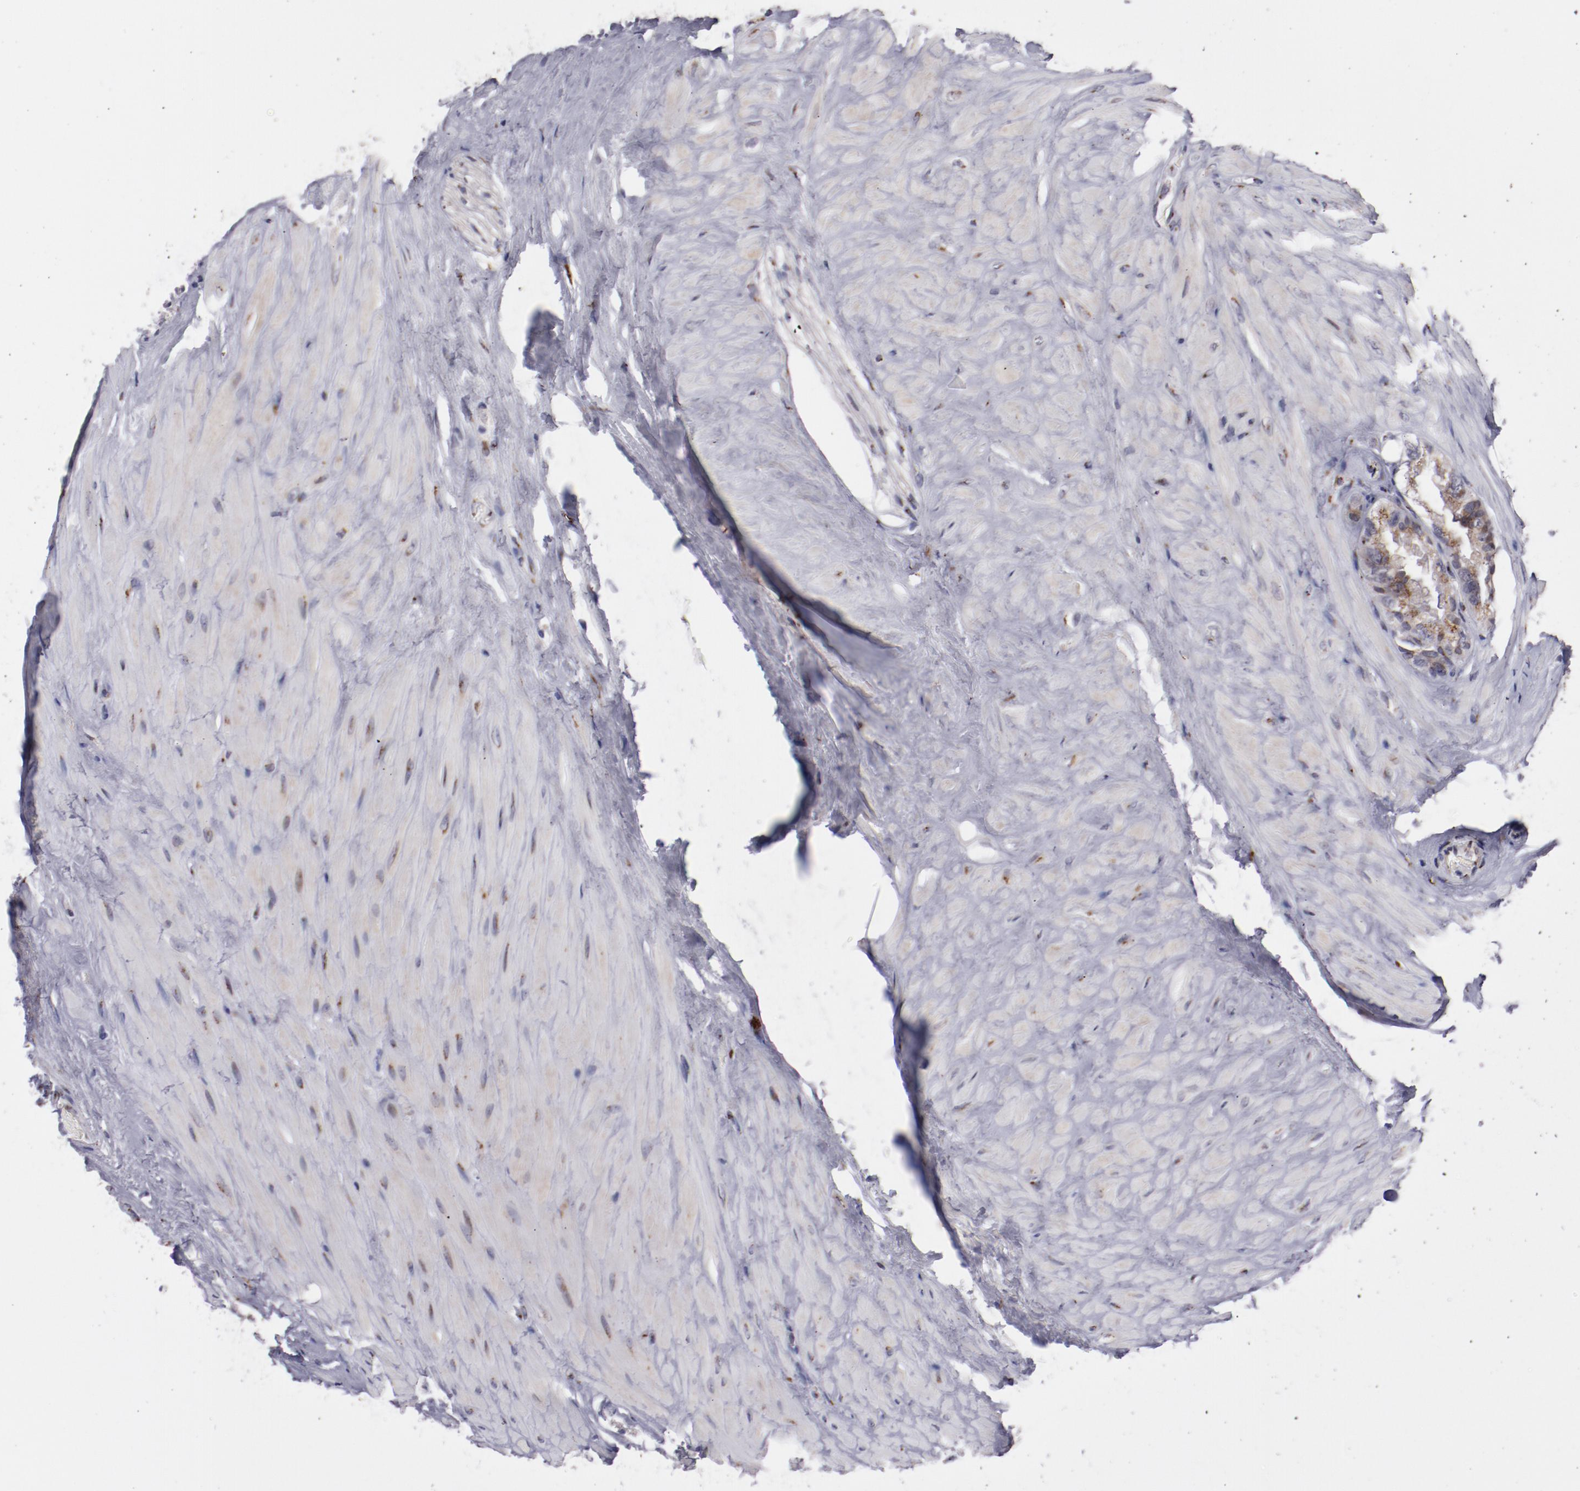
{"staining": {"intensity": "moderate", "quantity": "25%-75%", "location": "cytoplasmic/membranous"}, "tissue": "seminal vesicle", "cell_type": "Glandular cells", "image_type": "normal", "snomed": [{"axis": "morphology", "description": "Normal tissue, NOS"}, {"axis": "morphology", "description": "Inflammation, NOS"}, {"axis": "topography", "description": "Urinary bladder"}, {"axis": "topography", "description": "Prostate"}, {"axis": "topography", "description": "Seminal veicle"}], "caption": "Seminal vesicle stained with a brown dye reveals moderate cytoplasmic/membranous positive staining in about 25%-75% of glandular cells.", "gene": "GOLIM4", "patient": {"sex": "male", "age": 82}}